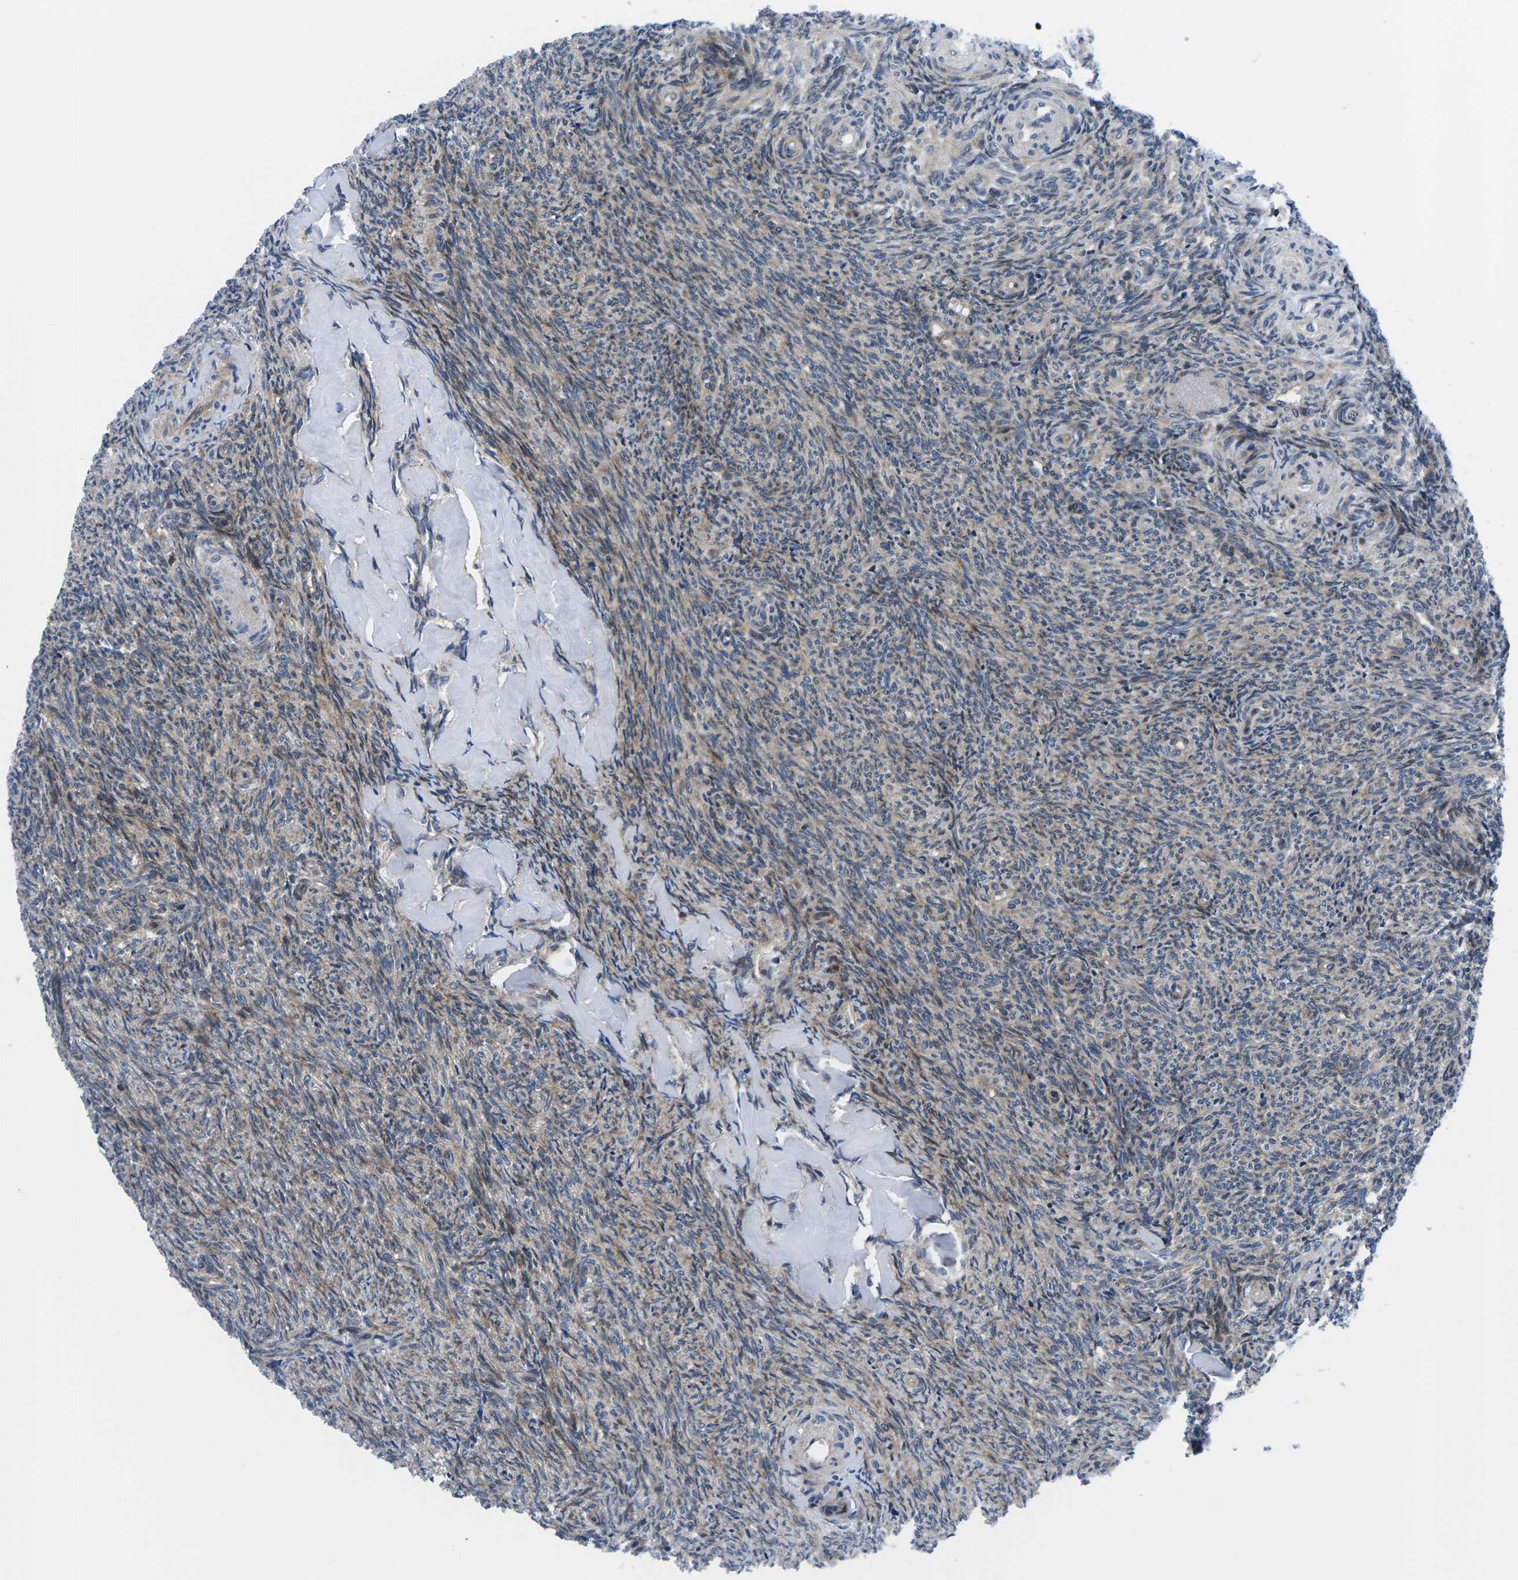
{"staining": {"intensity": "strong", "quantity": ">75%", "location": "cytoplasmic/membranous"}, "tissue": "ovary", "cell_type": "Follicle cells", "image_type": "normal", "snomed": [{"axis": "morphology", "description": "Normal tissue, NOS"}, {"axis": "topography", "description": "Ovary"}], "caption": "Protein expression analysis of normal human ovary reveals strong cytoplasmic/membranous positivity in about >75% of follicle cells.", "gene": "EIF4E", "patient": {"sex": "female", "age": 41}}